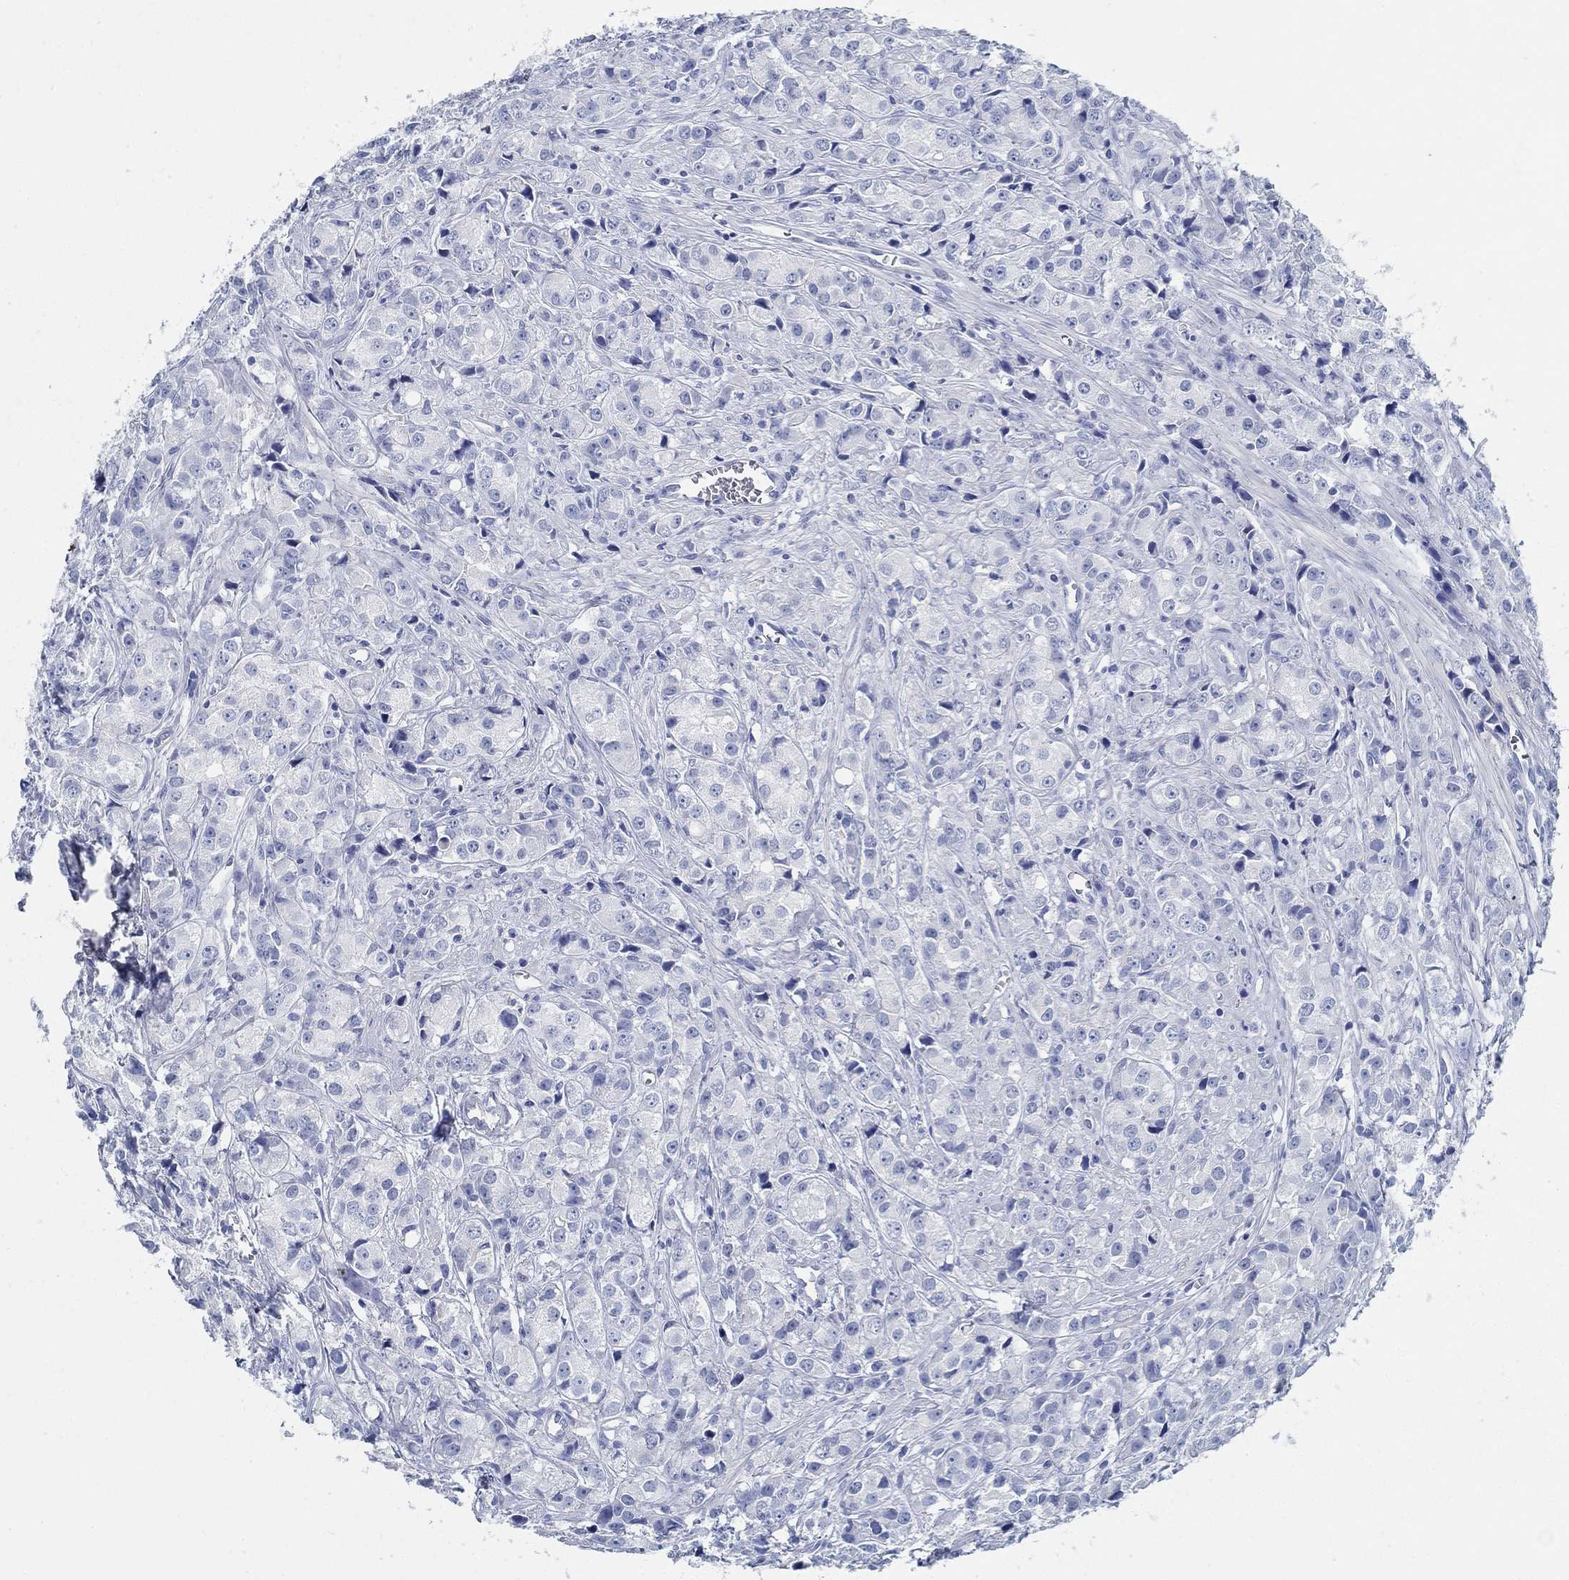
{"staining": {"intensity": "negative", "quantity": "none", "location": "none"}, "tissue": "prostate cancer", "cell_type": "Tumor cells", "image_type": "cancer", "snomed": [{"axis": "morphology", "description": "Adenocarcinoma, Medium grade"}, {"axis": "topography", "description": "Prostate"}], "caption": "Immunohistochemistry histopathology image of neoplastic tissue: adenocarcinoma (medium-grade) (prostate) stained with DAB (3,3'-diaminobenzidine) shows no significant protein positivity in tumor cells.", "gene": "SLC45A1", "patient": {"sex": "male", "age": 74}}